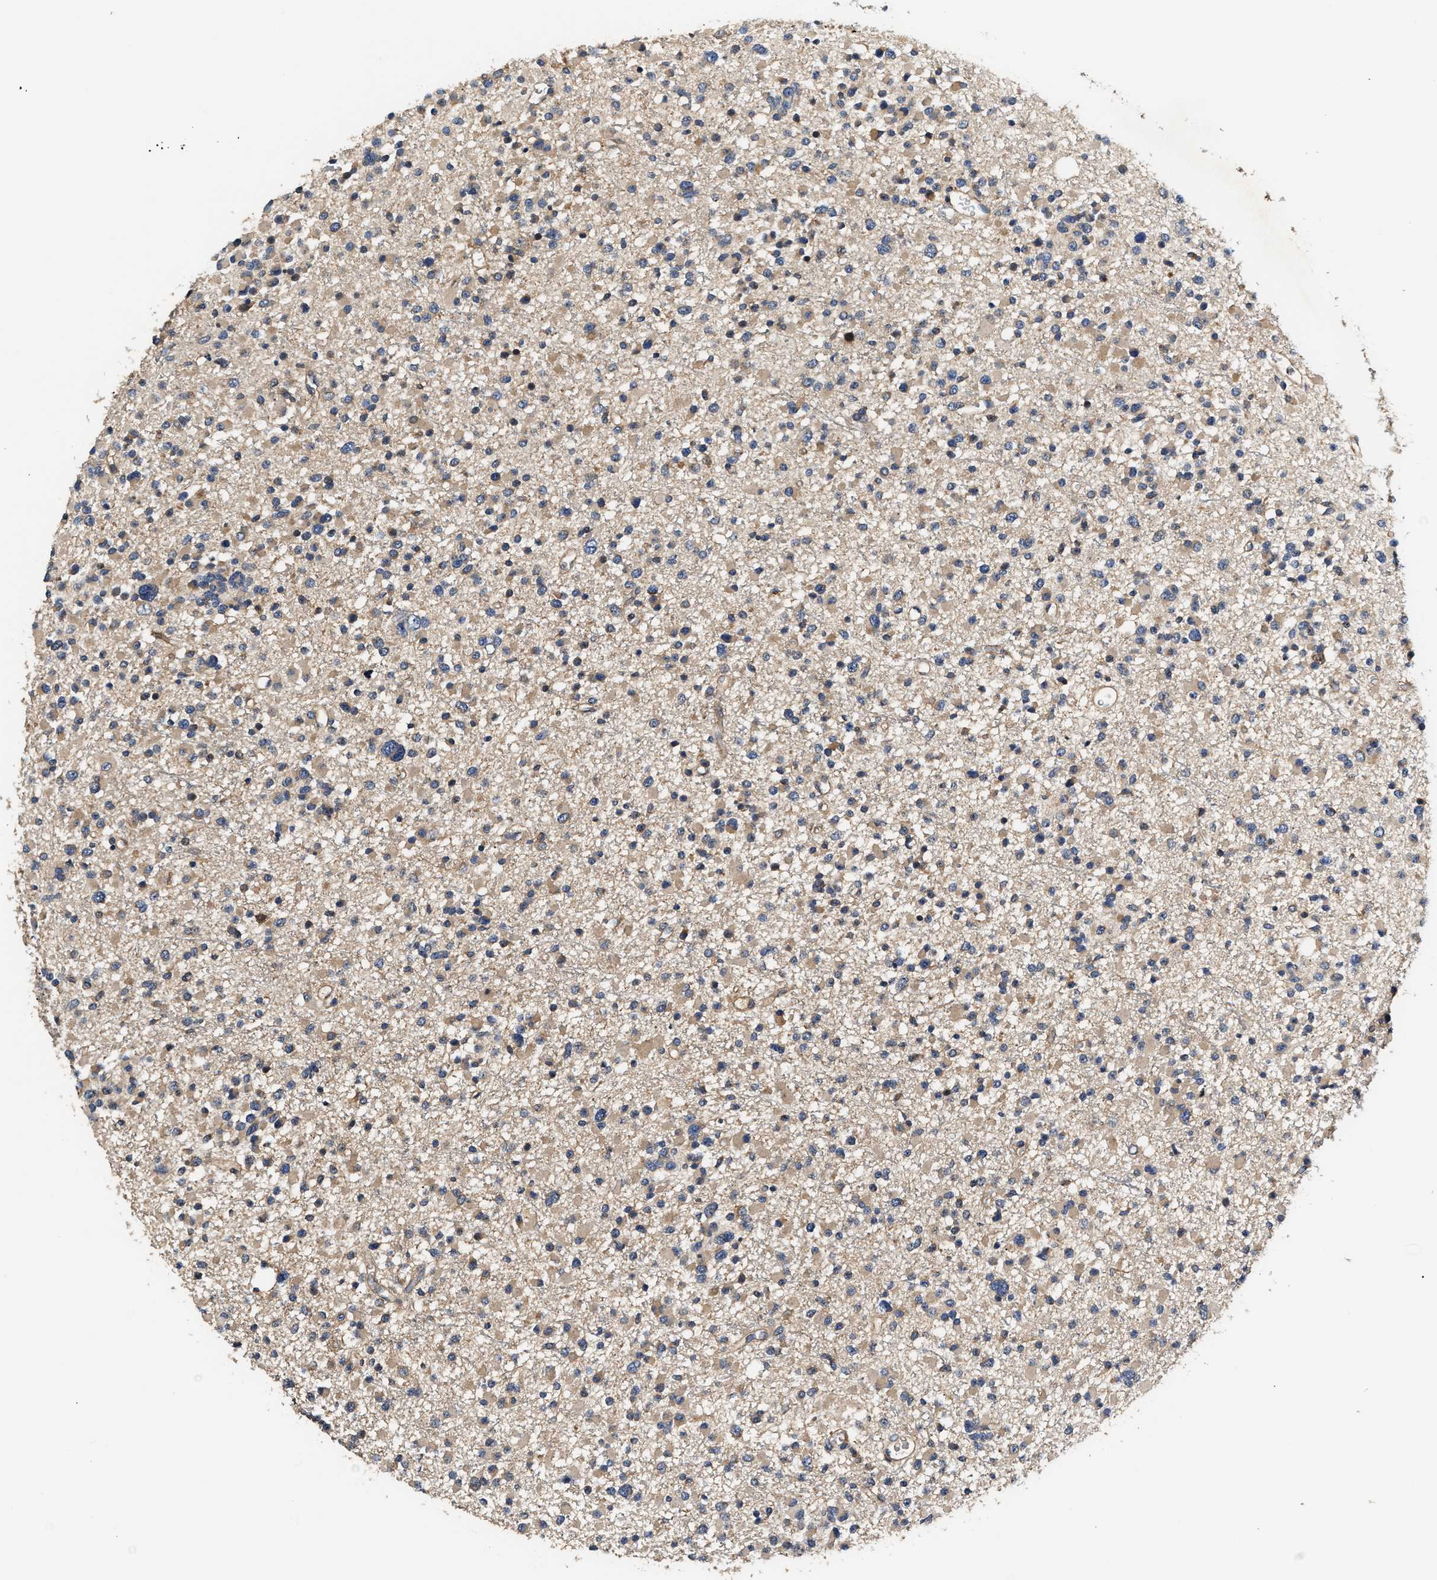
{"staining": {"intensity": "moderate", "quantity": "25%-75%", "location": "cytoplasmic/membranous"}, "tissue": "glioma", "cell_type": "Tumor cells", "image_type": "cancer", "snomed": [{"axis": "morphology", "description": "Glioma, malignant, Low grade"}, {"axis": "topography", "description": "Brain"}], "caption": "Human malignant low-grade glioma stained with a protein marker shows moderate staining in tumor cells.", "gene": "TEX2", "patient": {"sex": "female", "age": 22}}